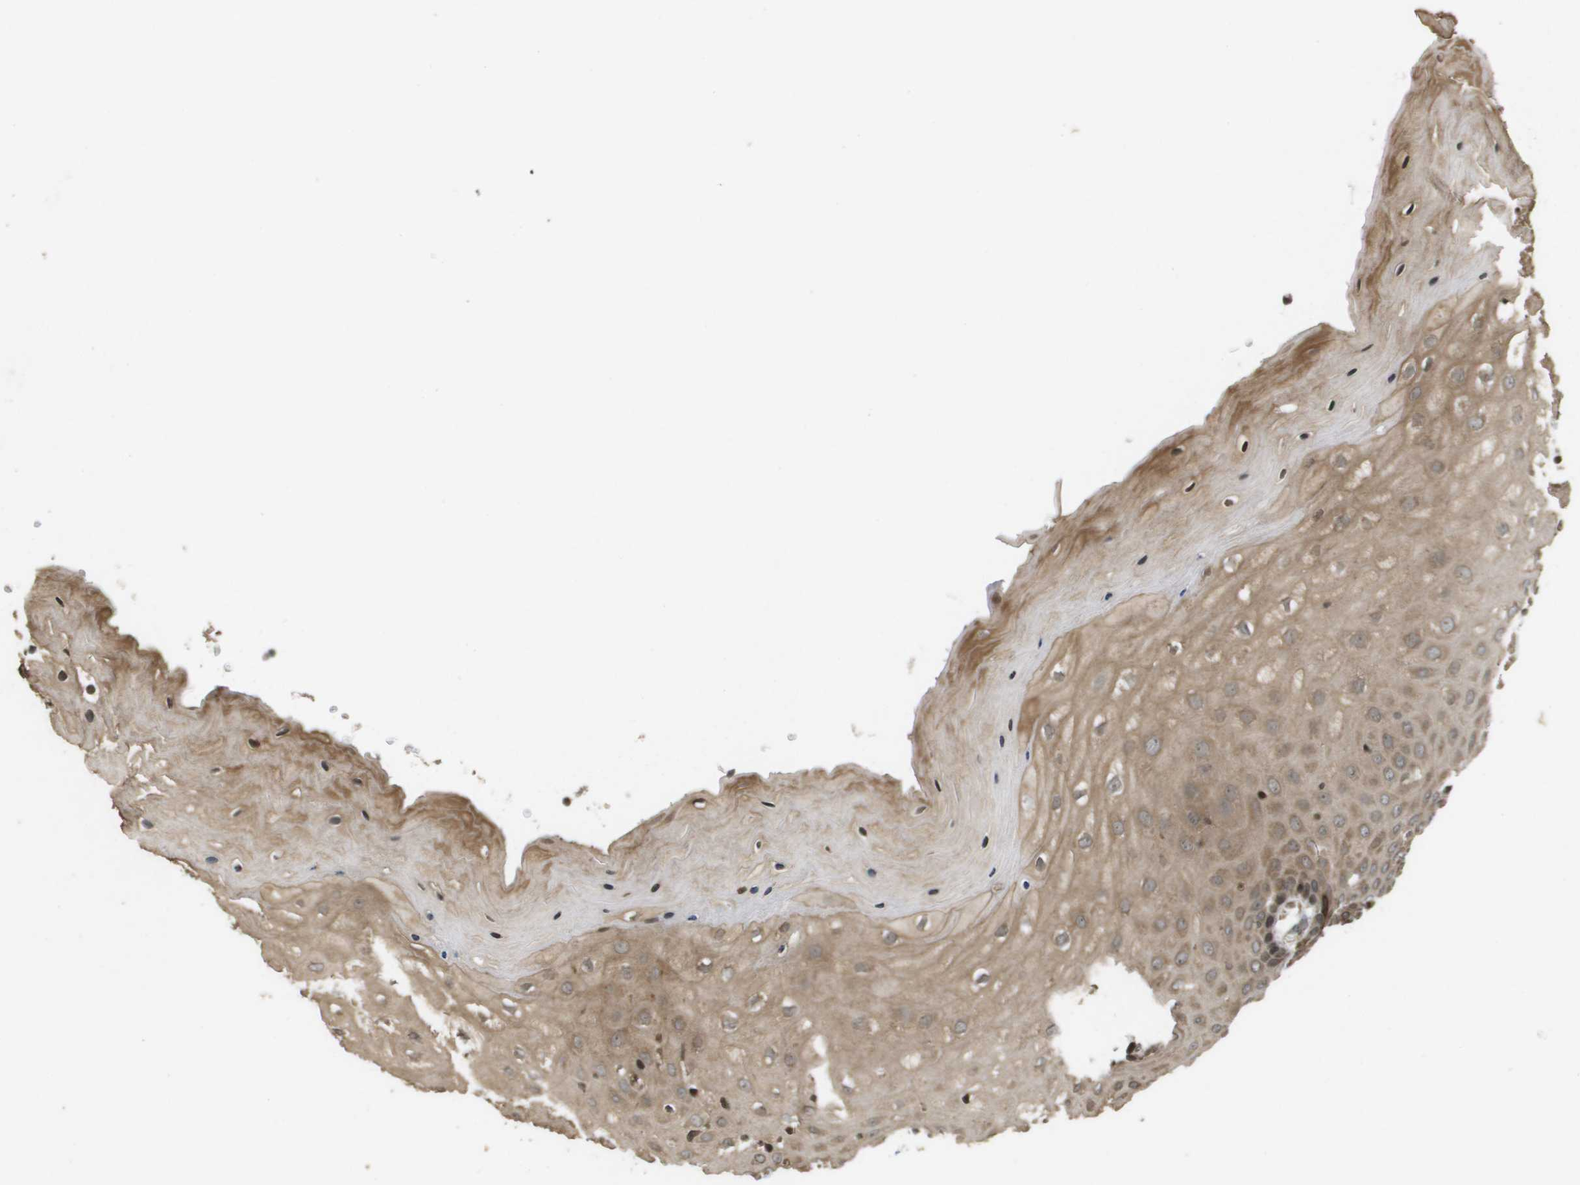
{"staining": {"intensity": "strong", "quantity": ">75%", "location": "cytoplasmic/membranous,nuclear"}, "tissue": "cervix", "cell_type": "Glandular cells", "image_type": "normal", "snomed": [{"axis": "morphology", "description": "Normal tissue, NOS"}, {"axis": "topography", "description": "Cervix"}], "caption": "DAB (3,3'-diaminobenzidine) immunohistochemical staining of benign cervix reveals strong cytoplasmic/membranous,nuclear protein positivity in about >75% of glandular cells. The staining was performed using DAB (3,3'-diaminobenzidine) to visualize the protein expression in brown, while the nuclei were stained in blue with hematoxylin (Magnification: 20x).", "gene": "KIF11", "patient": {"sex": "female", "age": 55}}